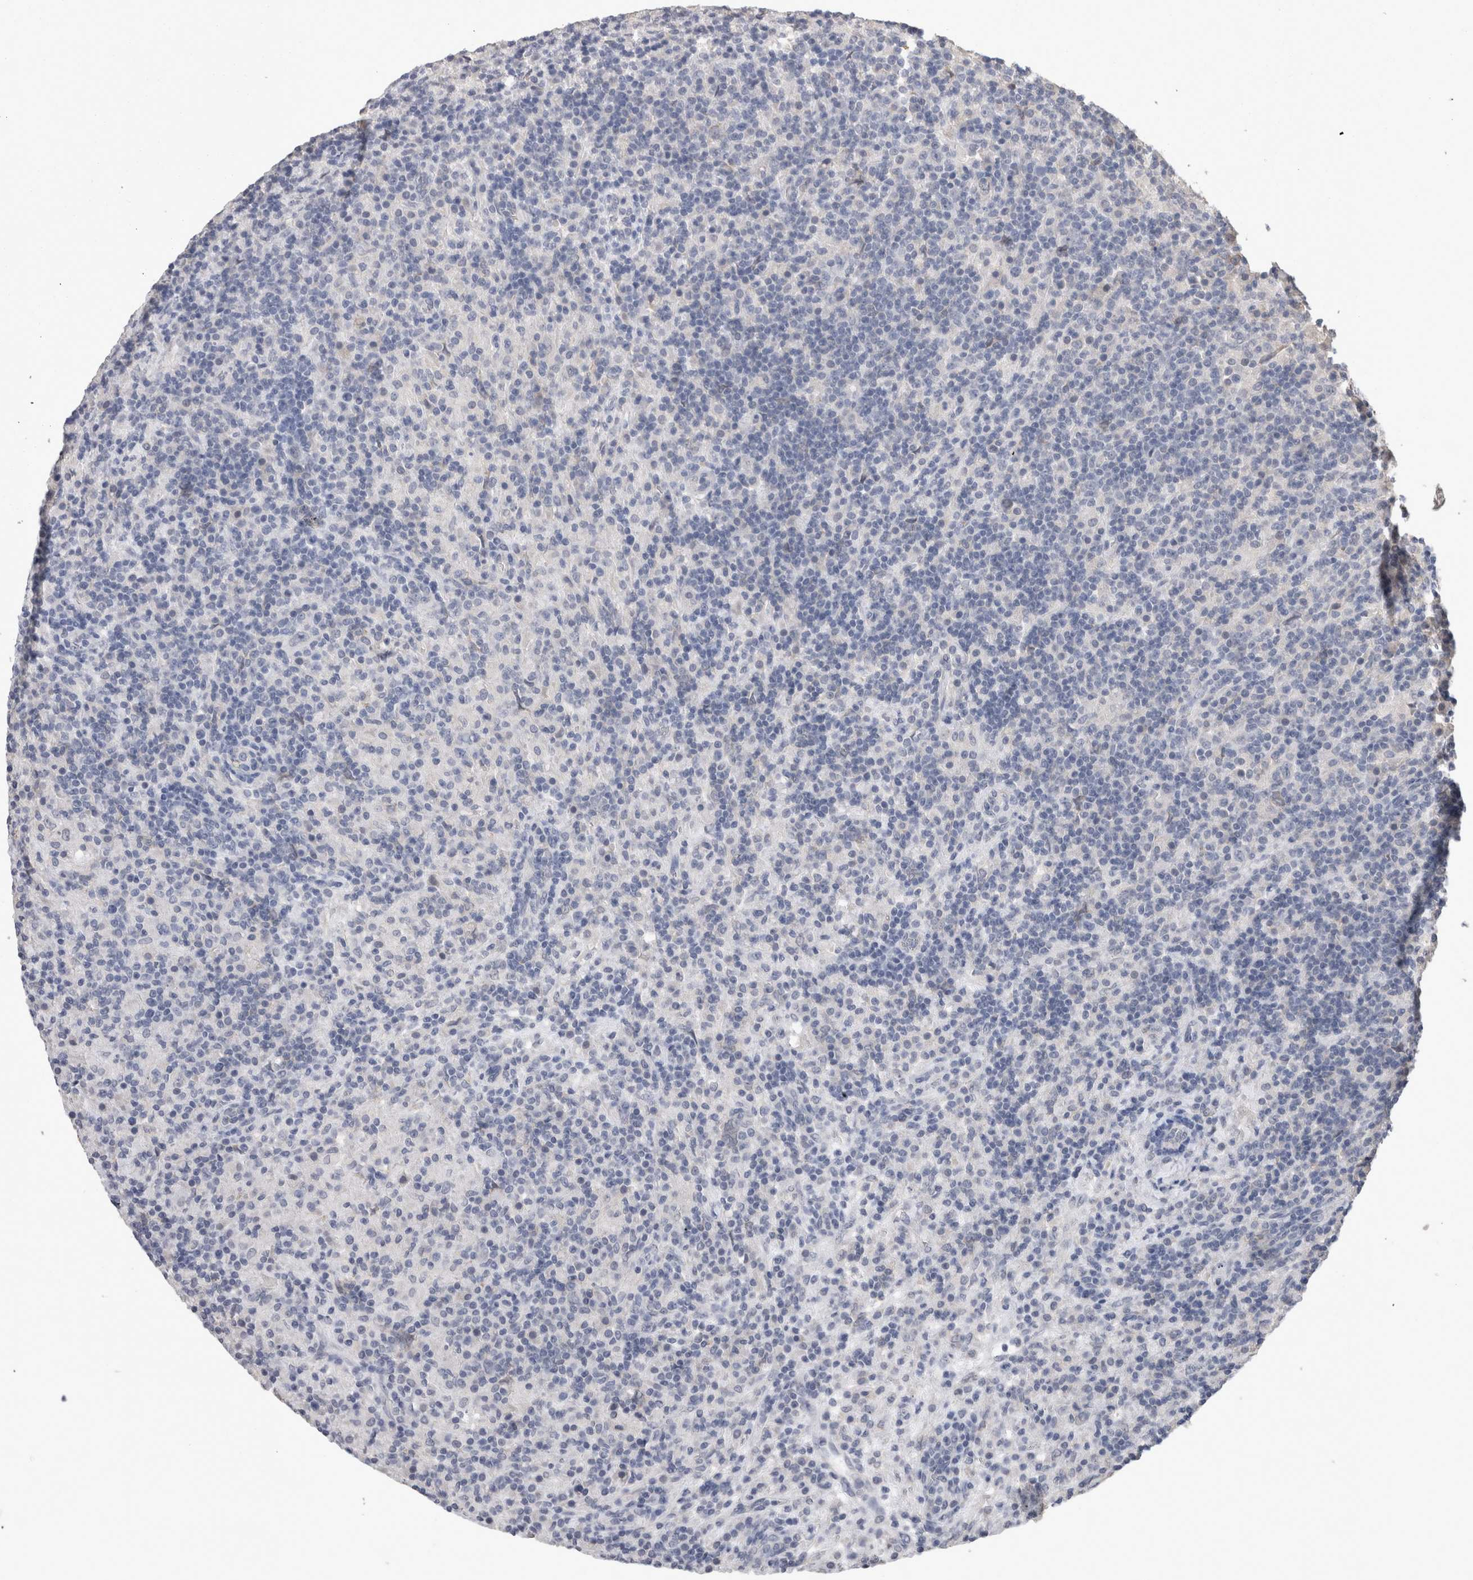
{"staining": {"intensity": "negative", "quantity": "none", "location": "none"}, "tissue": "lymphoma", "cell_type": "Tumor cells", "image_type": "cancer", "snomed": [{"axis": "morphology", "description": "Hodgkin's disease, NOS"}, {"axis": "topography", "description": "Lymph node"}], "caption": "Lymphoma stained for a protein using immunohistochemistry demonstrates no expression tumor cells.", "gene": "FHOD3", "patient": {"sex": "male", "age": 70}}